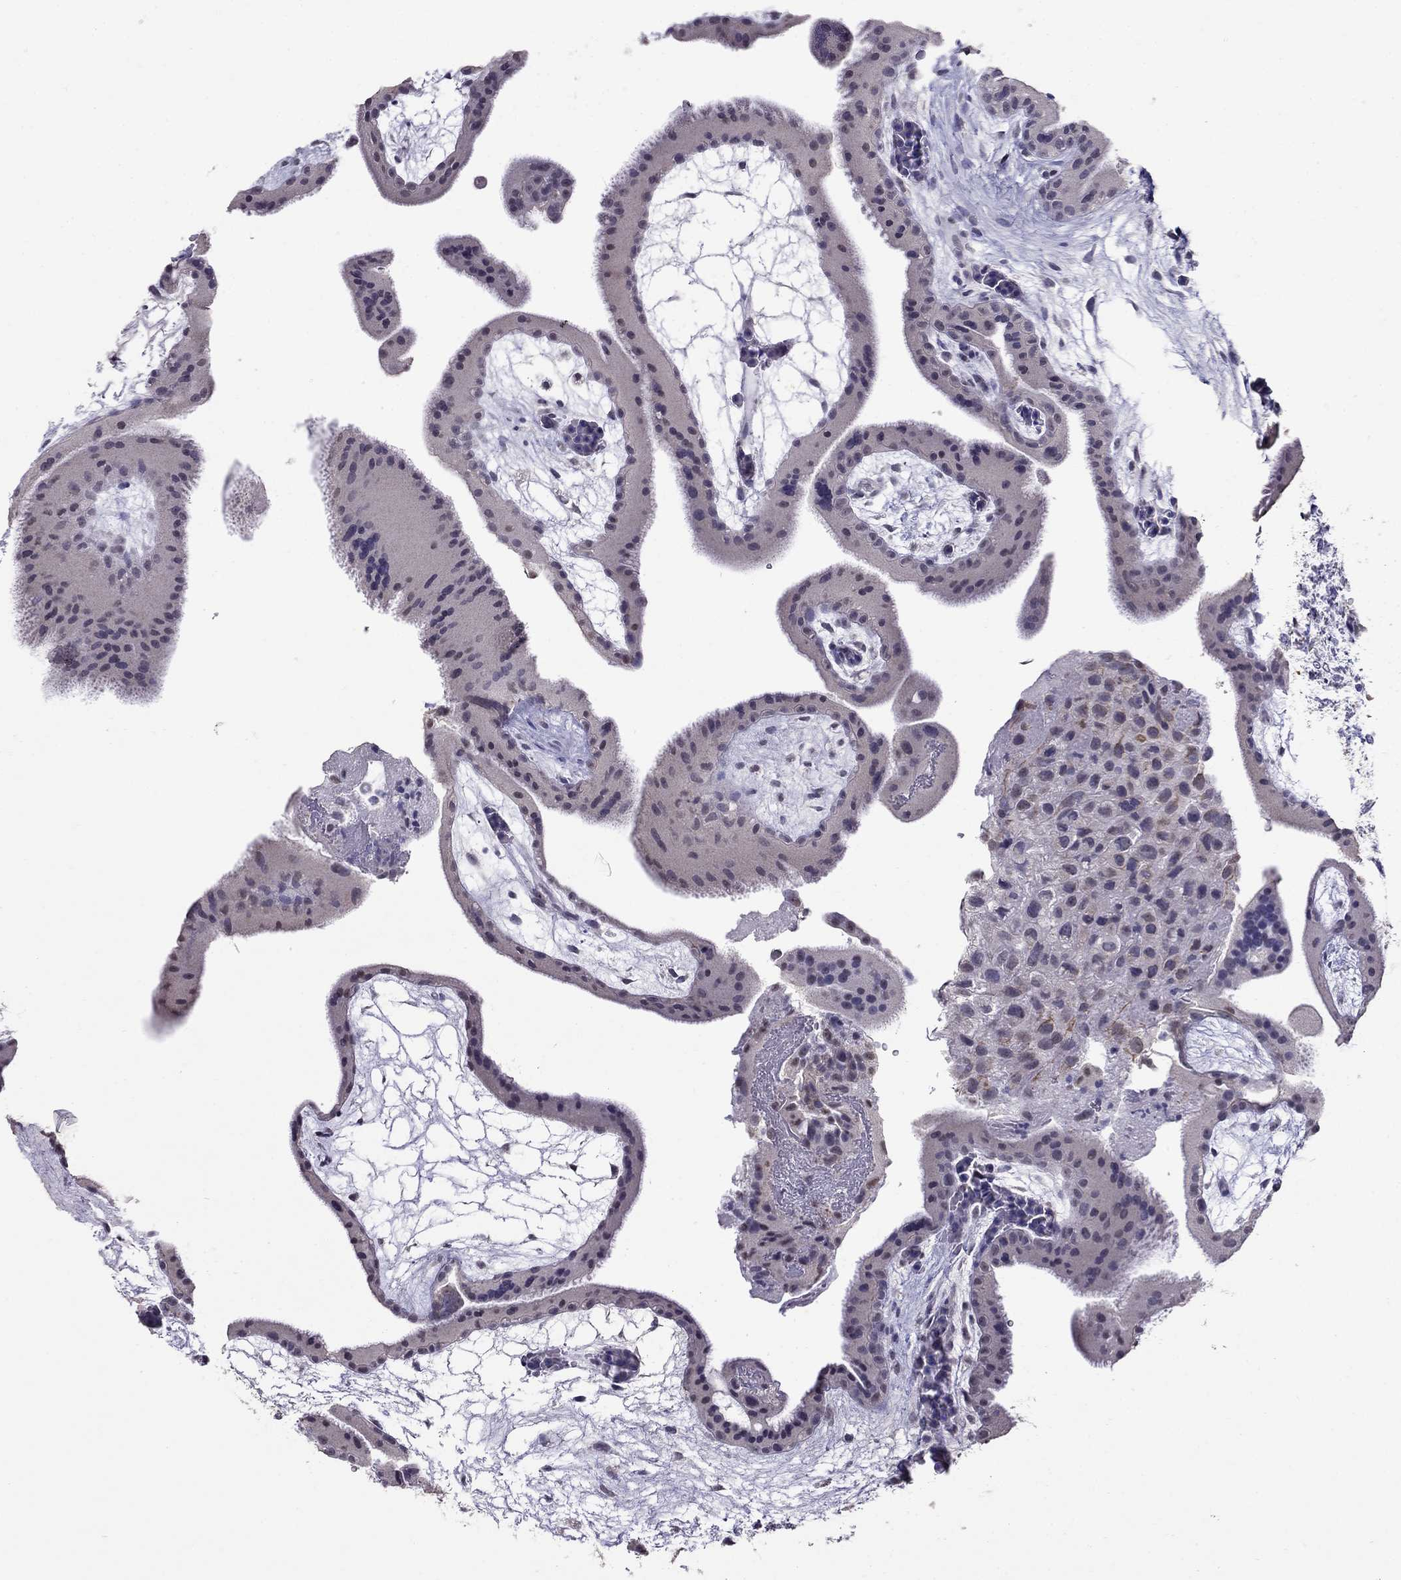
{"staining": {"intensity": "negative", "quantity": "none", "location": "none"}, "tissue": "placenta", "cell_type": "Decidual cells", "image_type": "normal", "snomed": [{"axis": "morphology", "description": "Normal tissue, NOS"}, {"axis": "topography", "description": "Placenta"}], "caption": "An immunohistochemistry histopathology image of unremarkable placenta is shown. There is no staining in decidual cells of placenta. (DAB IHC visualized using brightfield microscopy, high magnification).", "gene": "MYO3B", "patient": {"sex": "female", "age": 19}}